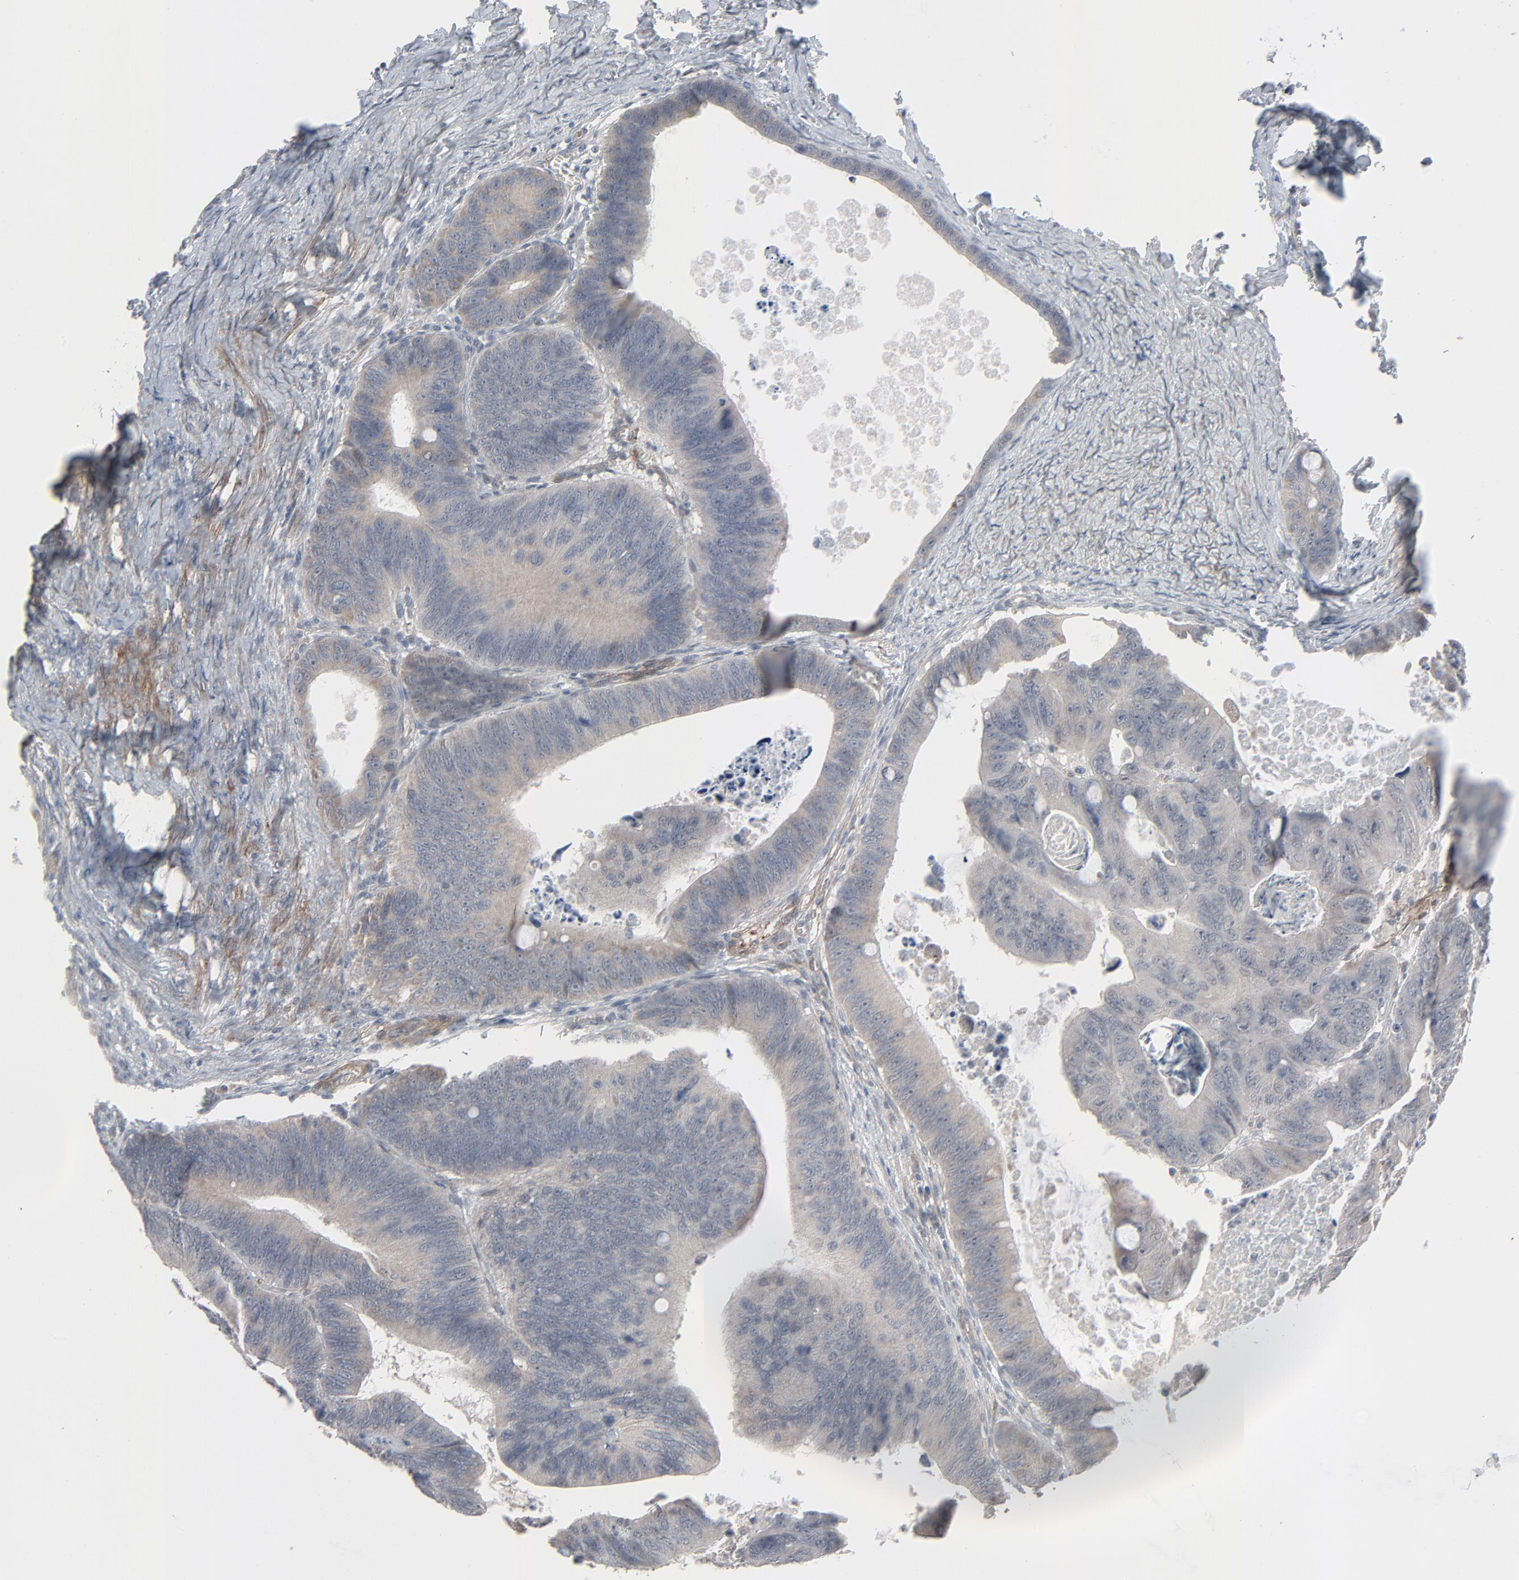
{"staining": {"intensity": "weak", "quantity": ">75%", "location": "cytoplasmic/membranous"}, "tissue": "colorectal cancer", "cell_type": "Tumor cells", "image_type": "cancer", "snomed": [{"axis": "morphology", "description": "Adenocarcinoma, NOS"}, {"axis": "topography", "description": "Colon"}], "caption": "Immunohistochemical staining of human colorectal cancer shows weak cytoplasmic/membranous protein positivity in approximately >75% of tumor cells. Ihc stains the protein of interest in brown and the nuclei are stained blue.", "gene": "NEUROD1", "patient": {"sex": "female", "age": 55}}